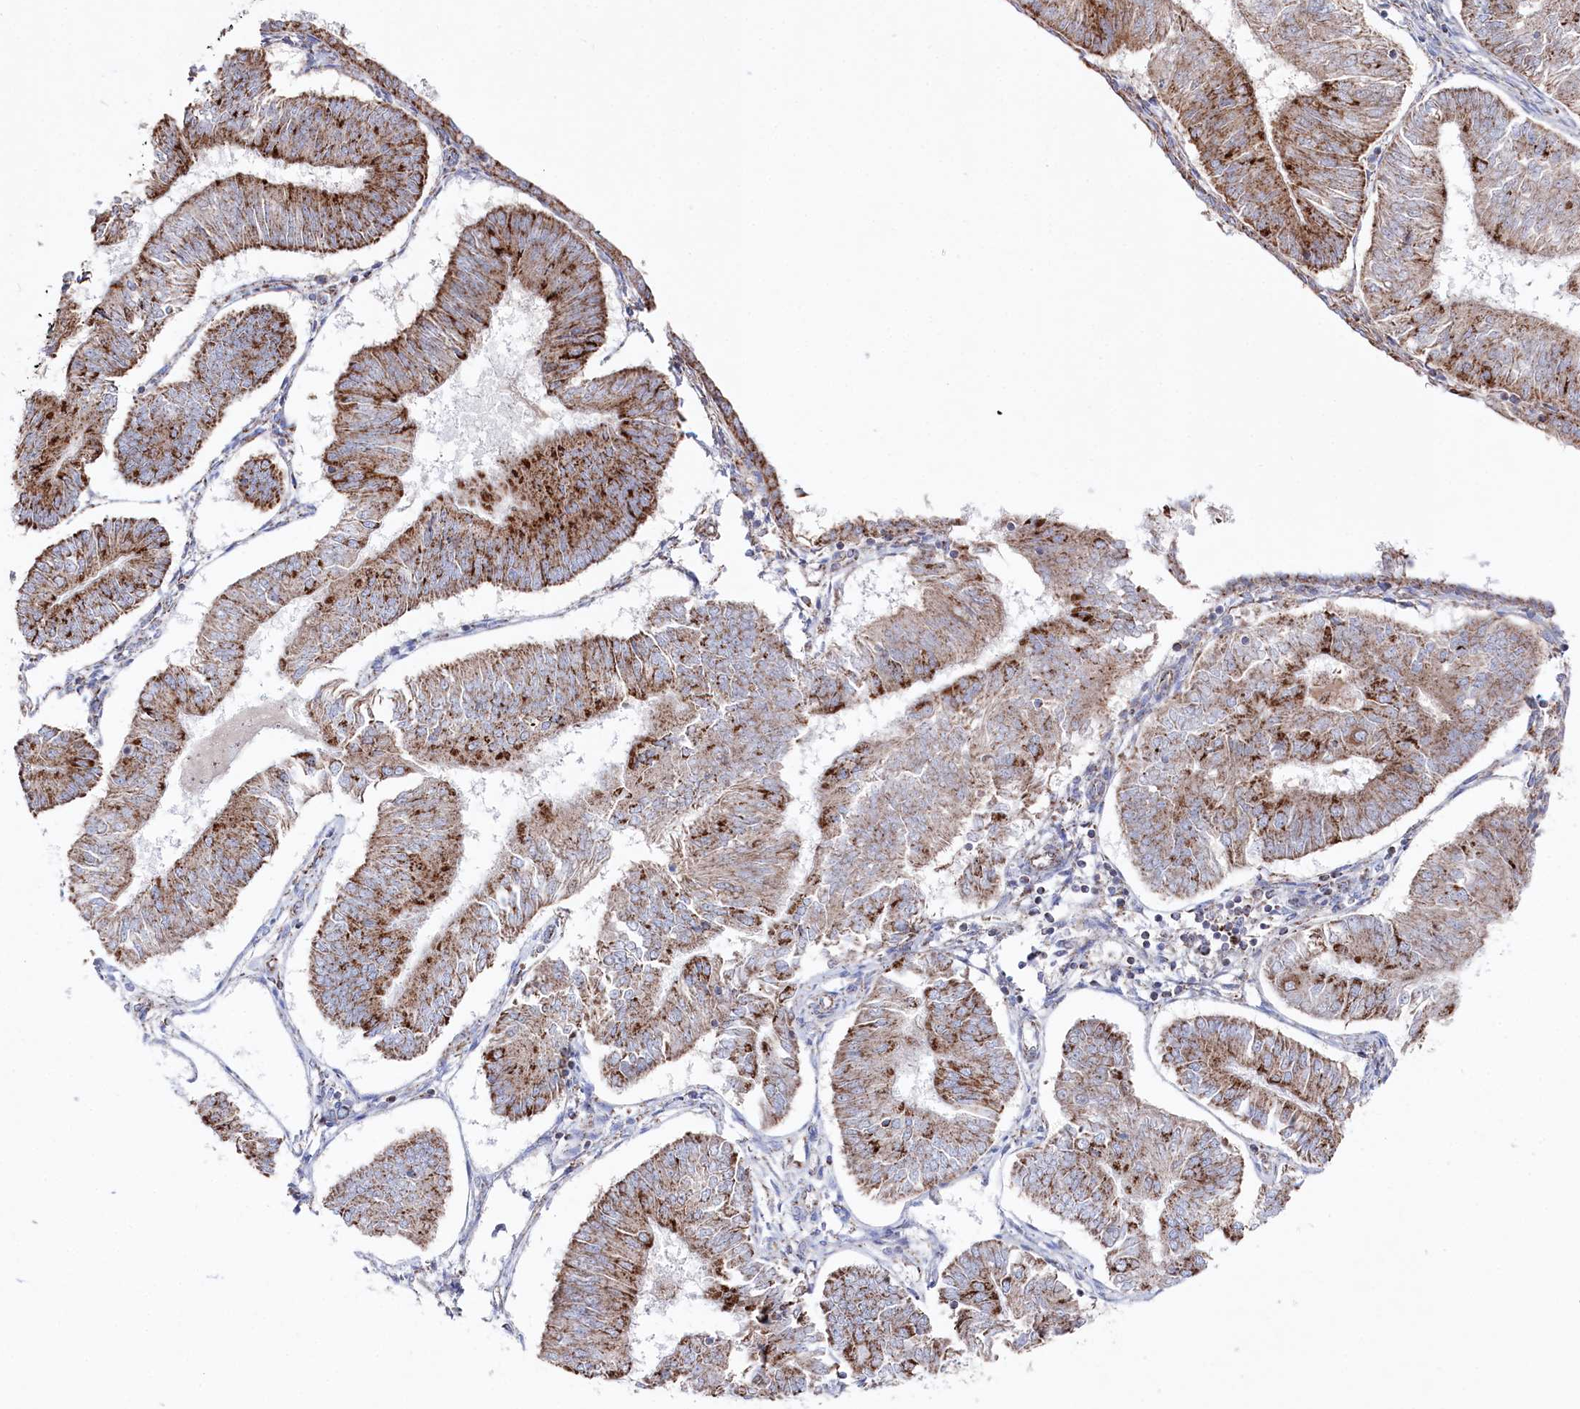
{"staining": {"intensity": "moderate", "quantity": ">75%", "location": "cytoplasmic/membranous"}, "tissue": "endometrial cancer", "cell_type": "Tumor cells", "image_type": "cancer", "snomed": [{"axis": "morphology", "description": "Adenocarcinoma, NOS"}, {"axis": "topography", "description": "Endometrium"}], "caption": "IHC staining of adenocarcinoma (endometrial), which displays medium levels of moderate cytoplasmic/membranous staining in approximately >75% of tumor cells indicating moderate cytoplasmic/membranous protein positivity. The staining was performed using DAB (brown) for protein detection and nuclei were counterstained in hematoxylin (blue).", "gene": "GLS2", "patient": {"sex": "female", "age": 58}}